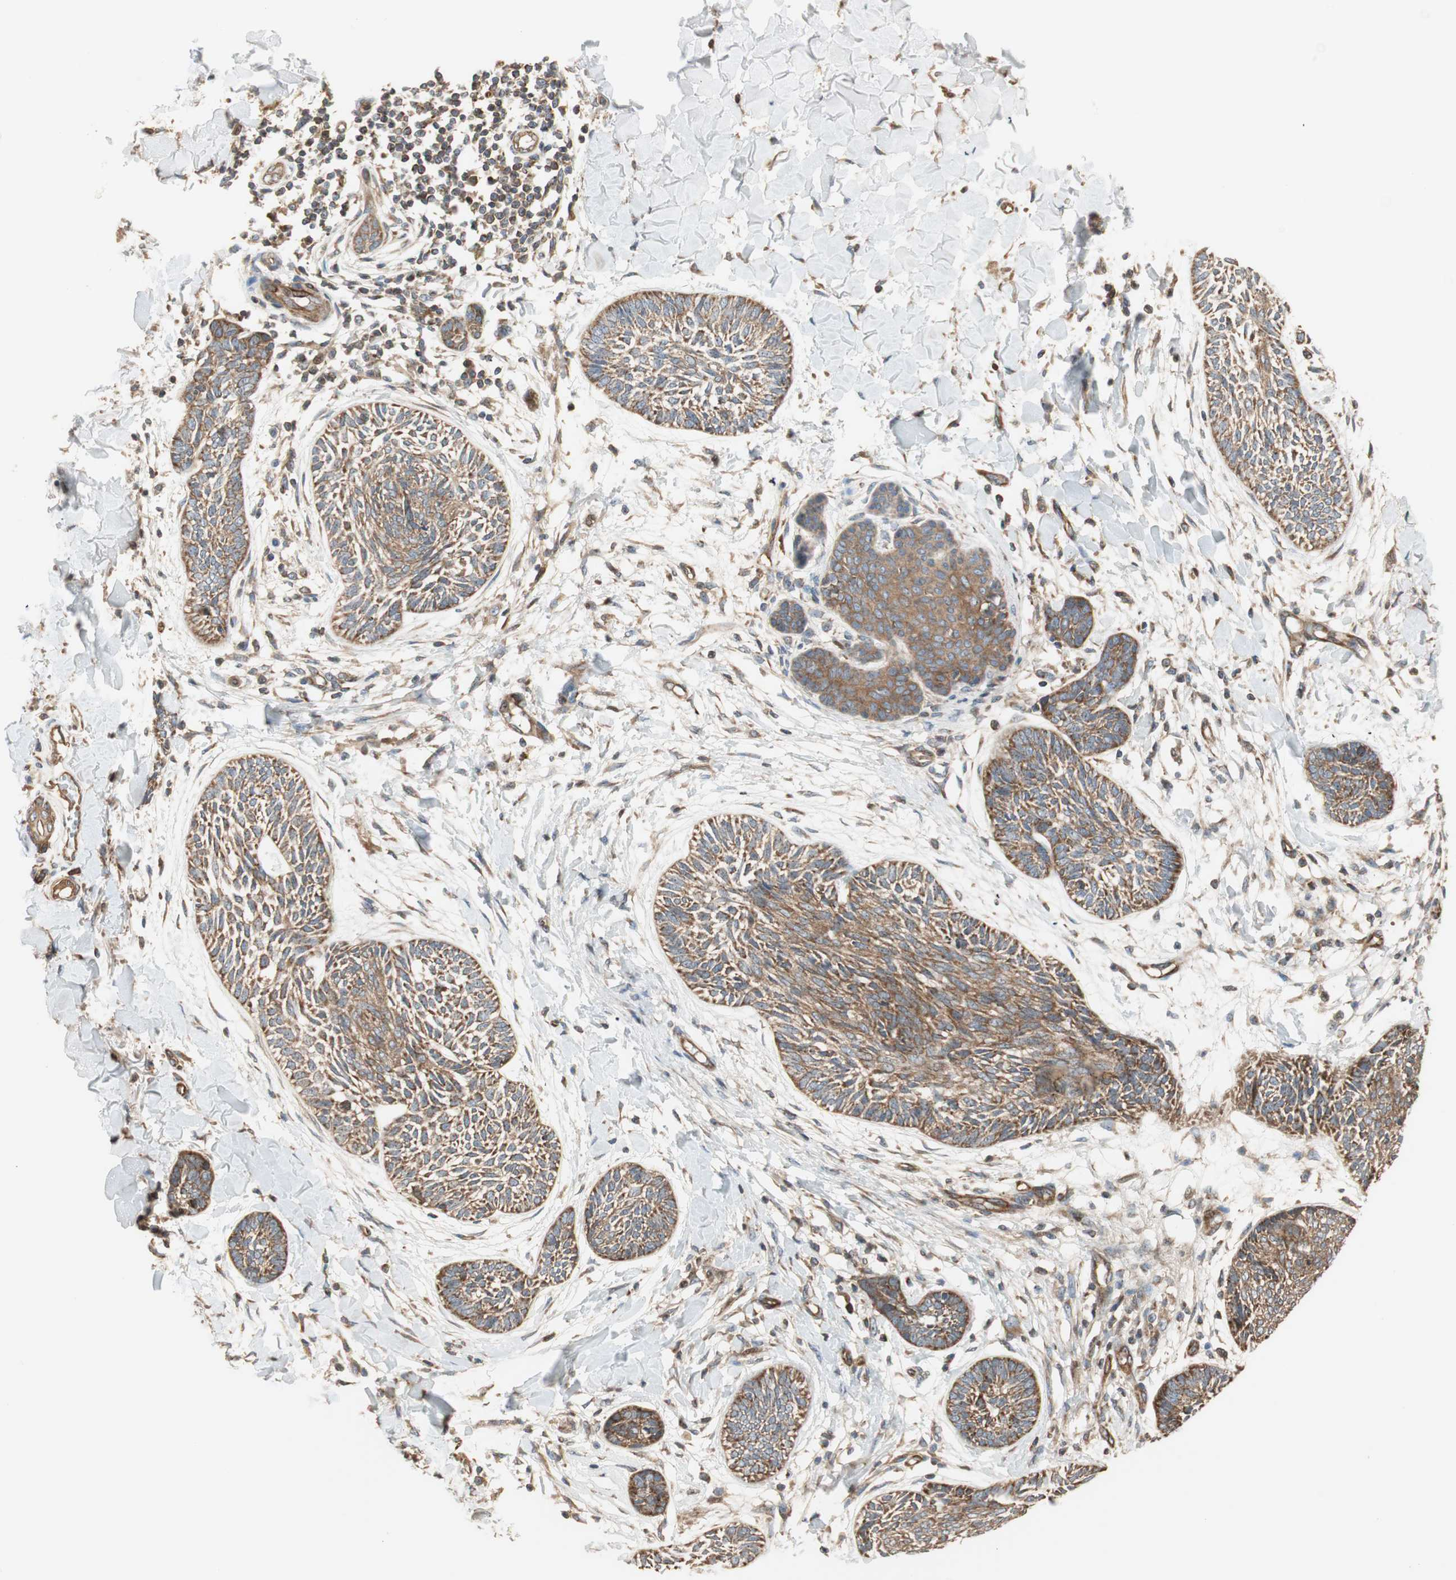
{"staining": {"intensity": "moderate", "quantity": ">75%", "location": "cytoplasmic/membranous"}, "tissue": "skin cancer", "cell_type": "Tumor cells", "image_type": "cancer", "snomed": [{"axis": "morphology", "description": "Papilloma, NOS"}, {"axis": "morphology", "description": "Basal cell carcinoma"}, {"axis": "topography", "description": "Skin"}], "caption": "Protein expression analysis of basal cell carcinoma (skin) reveals moderate cytoplasmic/membranous staining in about >75% of tumor cells.", "gene": "CTTNBP2NL", "patient": {"sex": "male", "age": 87}}